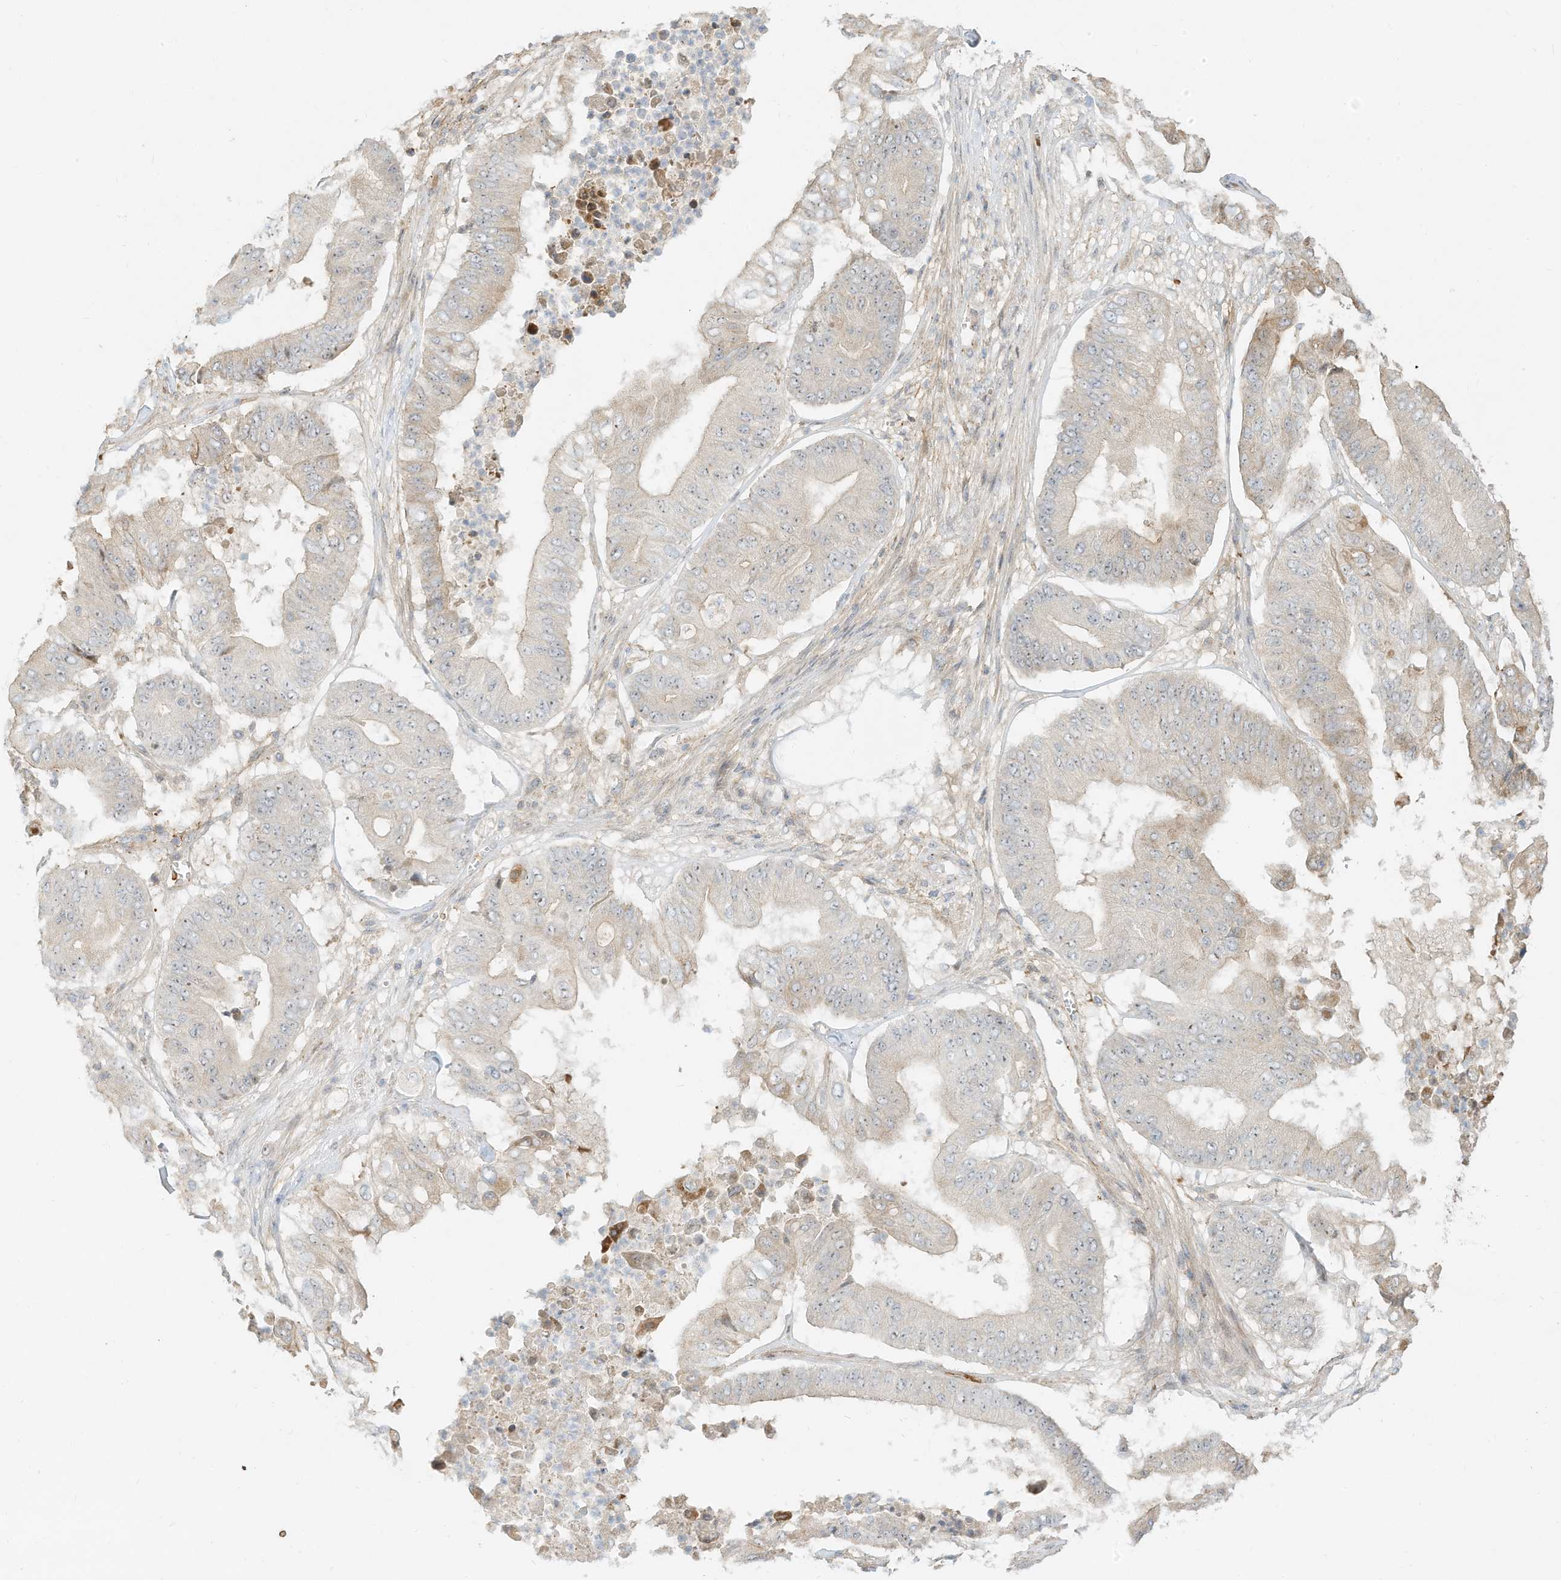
{"staining": {"intensity": "negative", "quantity": "none", "location": "none"}, "tissue": "pancreatic cancer", "cell_type": "Tumor cells", "image_type": "cancer", "snomed": [{"axis": "morphology", "description": "Adenocarcinoma, NOS"}, {"axis": "topography", "description": "Pancreas"}], "caption": "Tumor cells show no significant expression in pancreatic cancer.", "gene": "OFD1", "patient": {"sex": "female", "age": 77}}